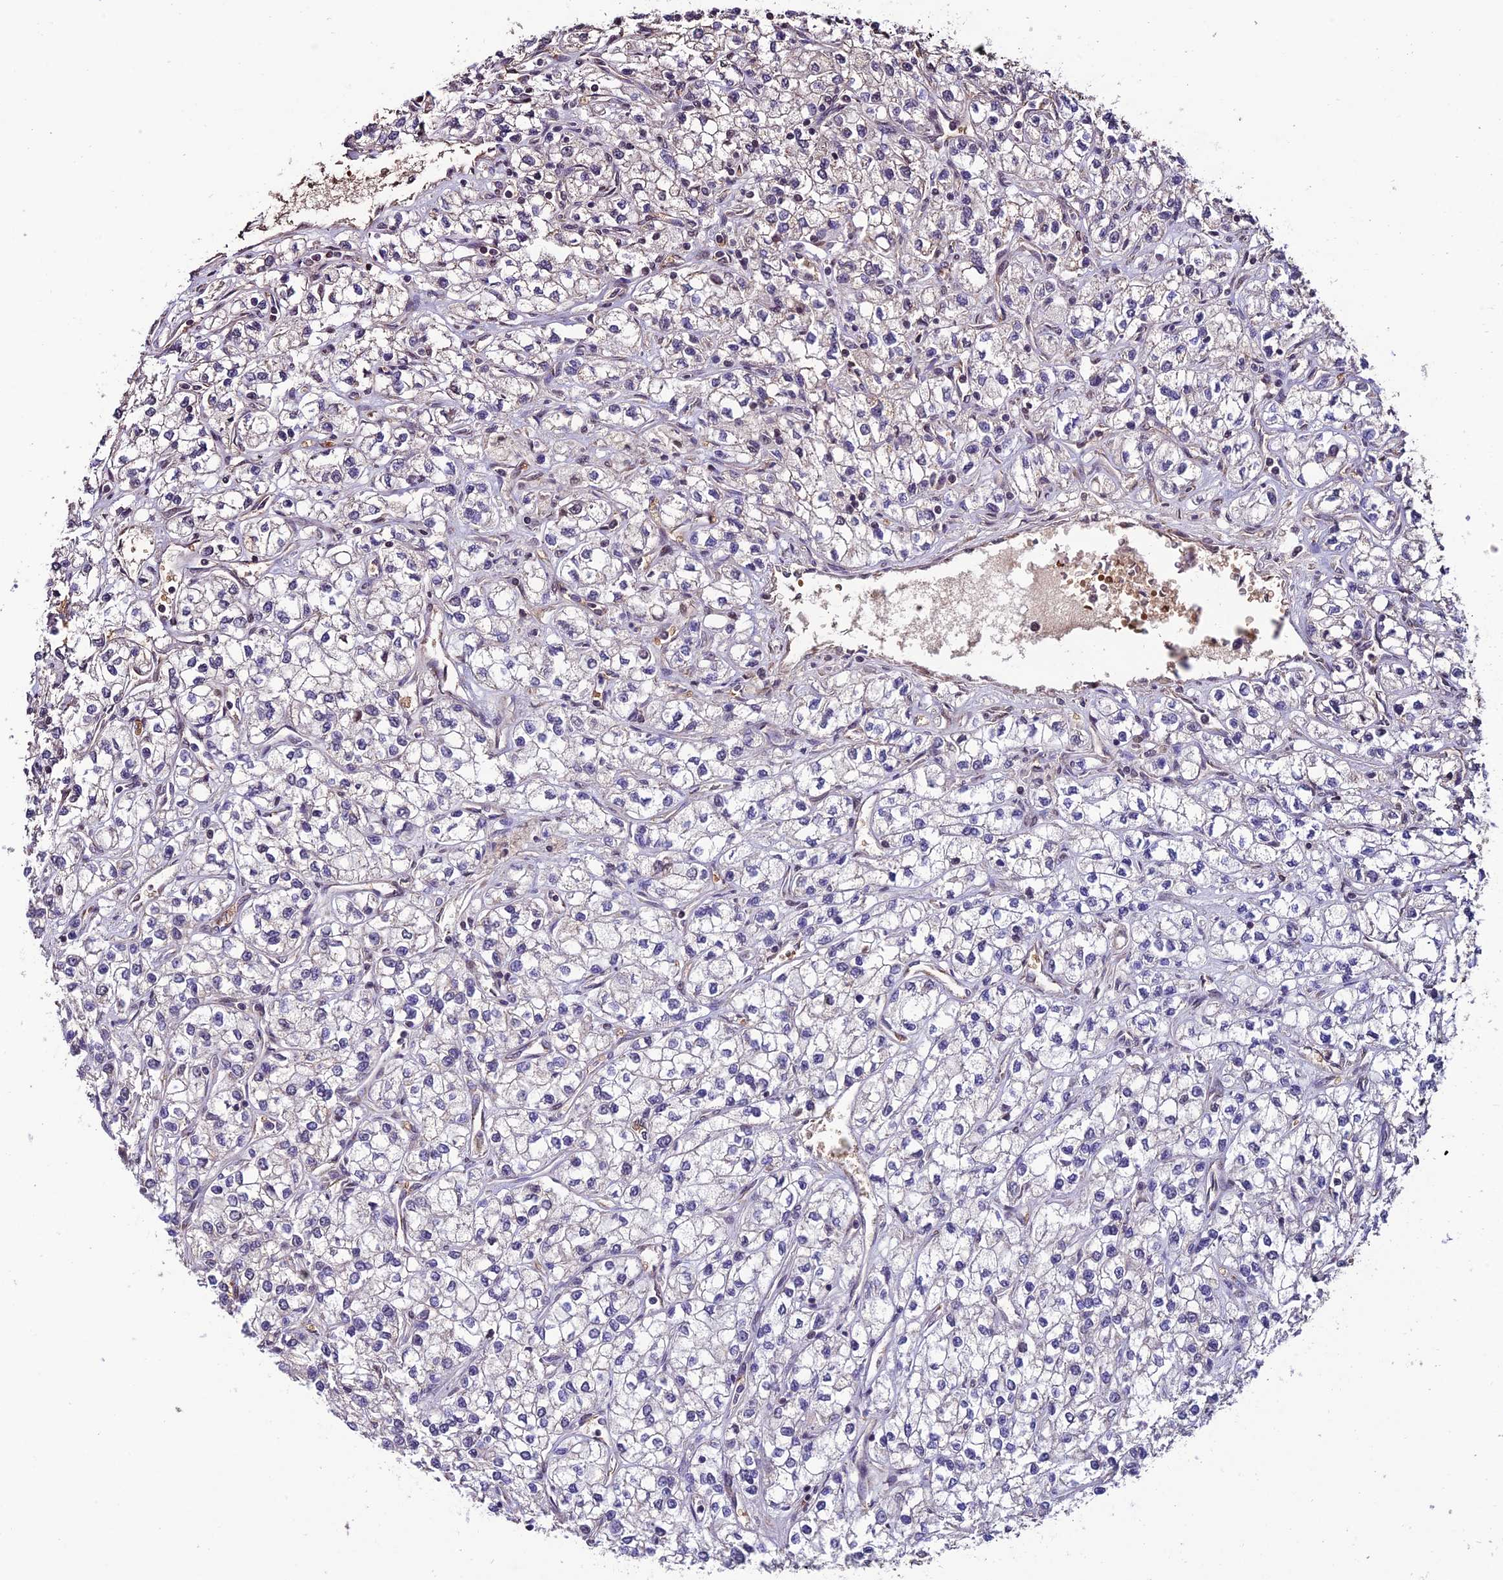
{"staining": {"intensity": "negative", "quantity": "none", "location": "none"}, "tissue": "renal cancer", "cell_type": "Tumor cells", "image_type": "cancer", "snomed": [{"axis": "morphology", "description": "Adenocarcinoma, NOS"}, {"axis": "topography", "description": "Kidney"}], "caption": "IHC of human renal cancer (adenocarcinoma) demonstrates no expression in tumor cells.", "gene": "CABIN1", "patient": {"sex": "male", "age": 80}}